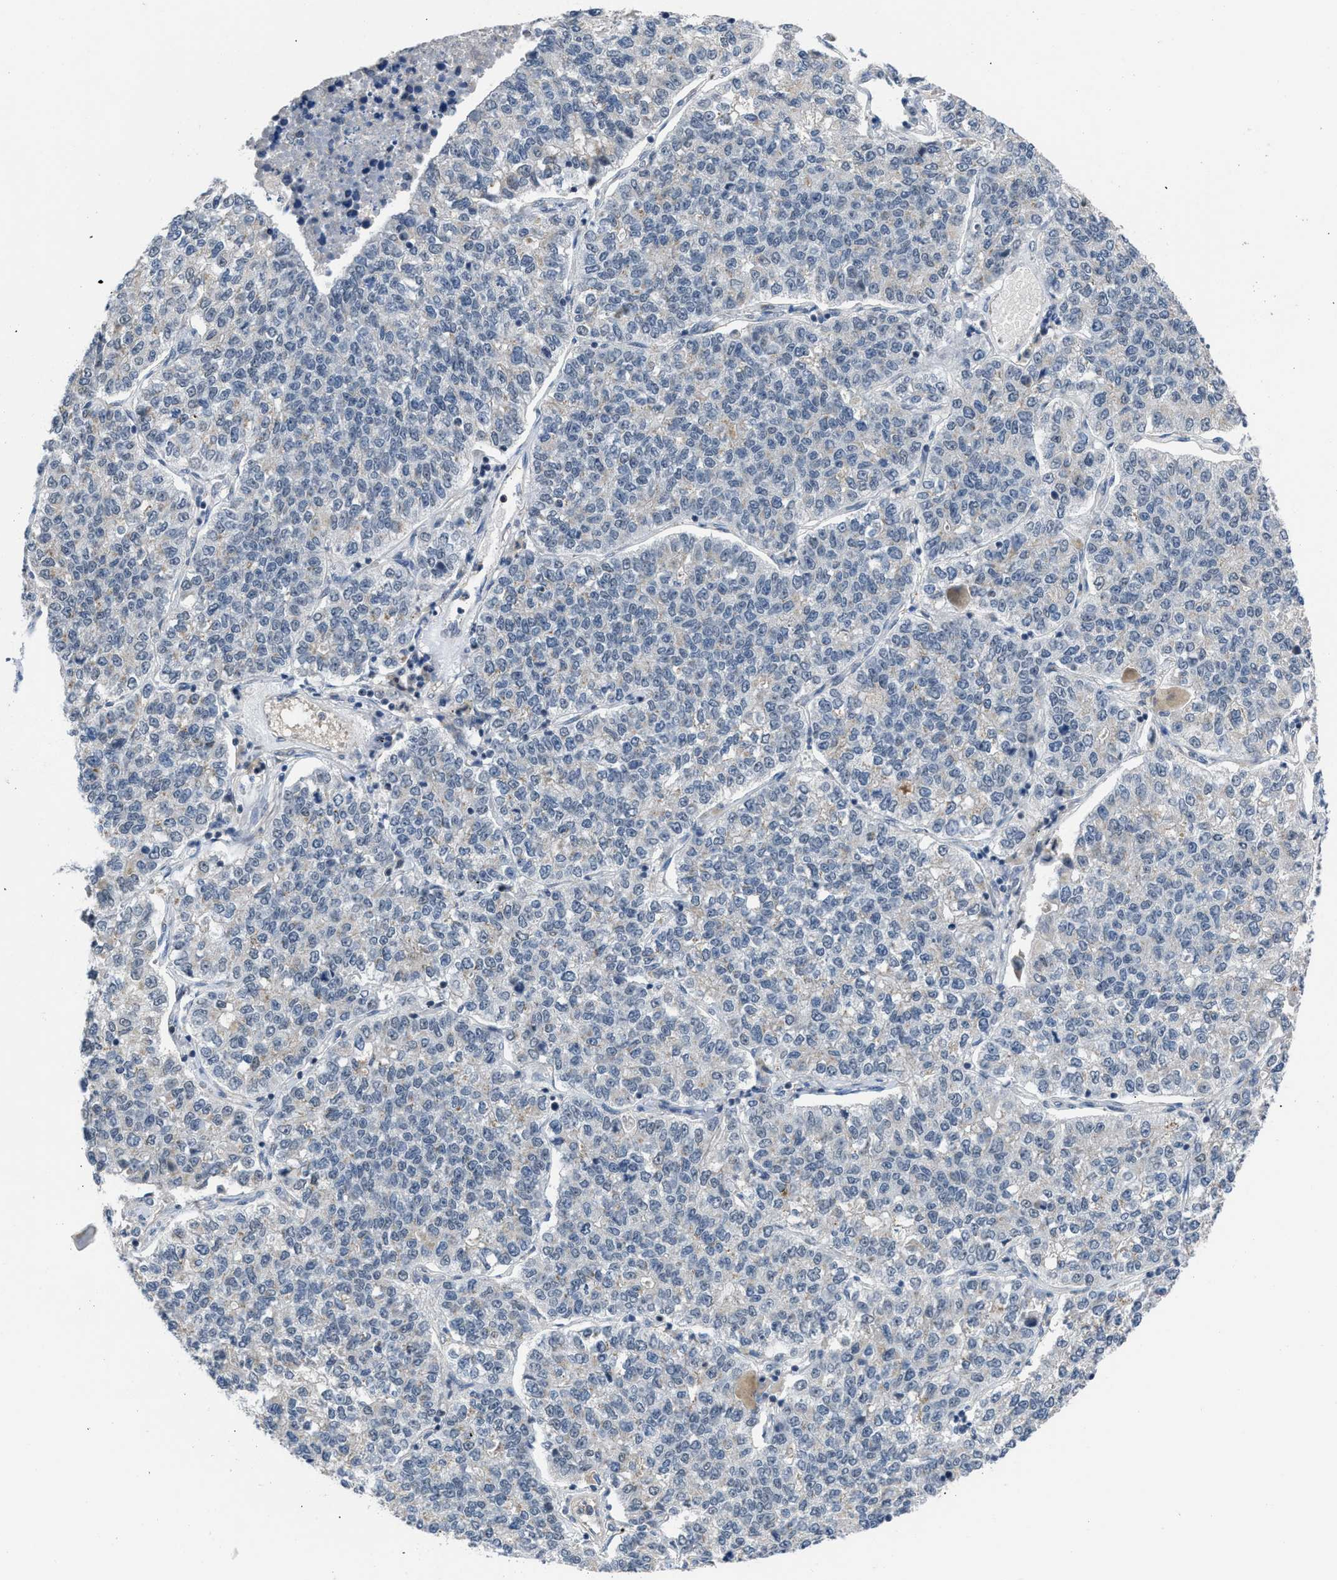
{"staining": {"intensity": "negative", "quantity": "none", "location": "none"}, "tissue": "lung cancer", "cell_type": "Tumor cells", "image_type": "cancer", "snomed": [{"axis": "morphology", "description": "Adenocarcinoma, NOS"}, {"axis": "topography", "description": "Lung"}], "caption": "Immunohistochemistry (IHC) histopathology image of human lung cancer (adenocarcinoma) stained for a protein (brown), which displays no staining in tumor cells.", "gene": "TERF2IP", "patient": {"sex": "male", "age": 49}}